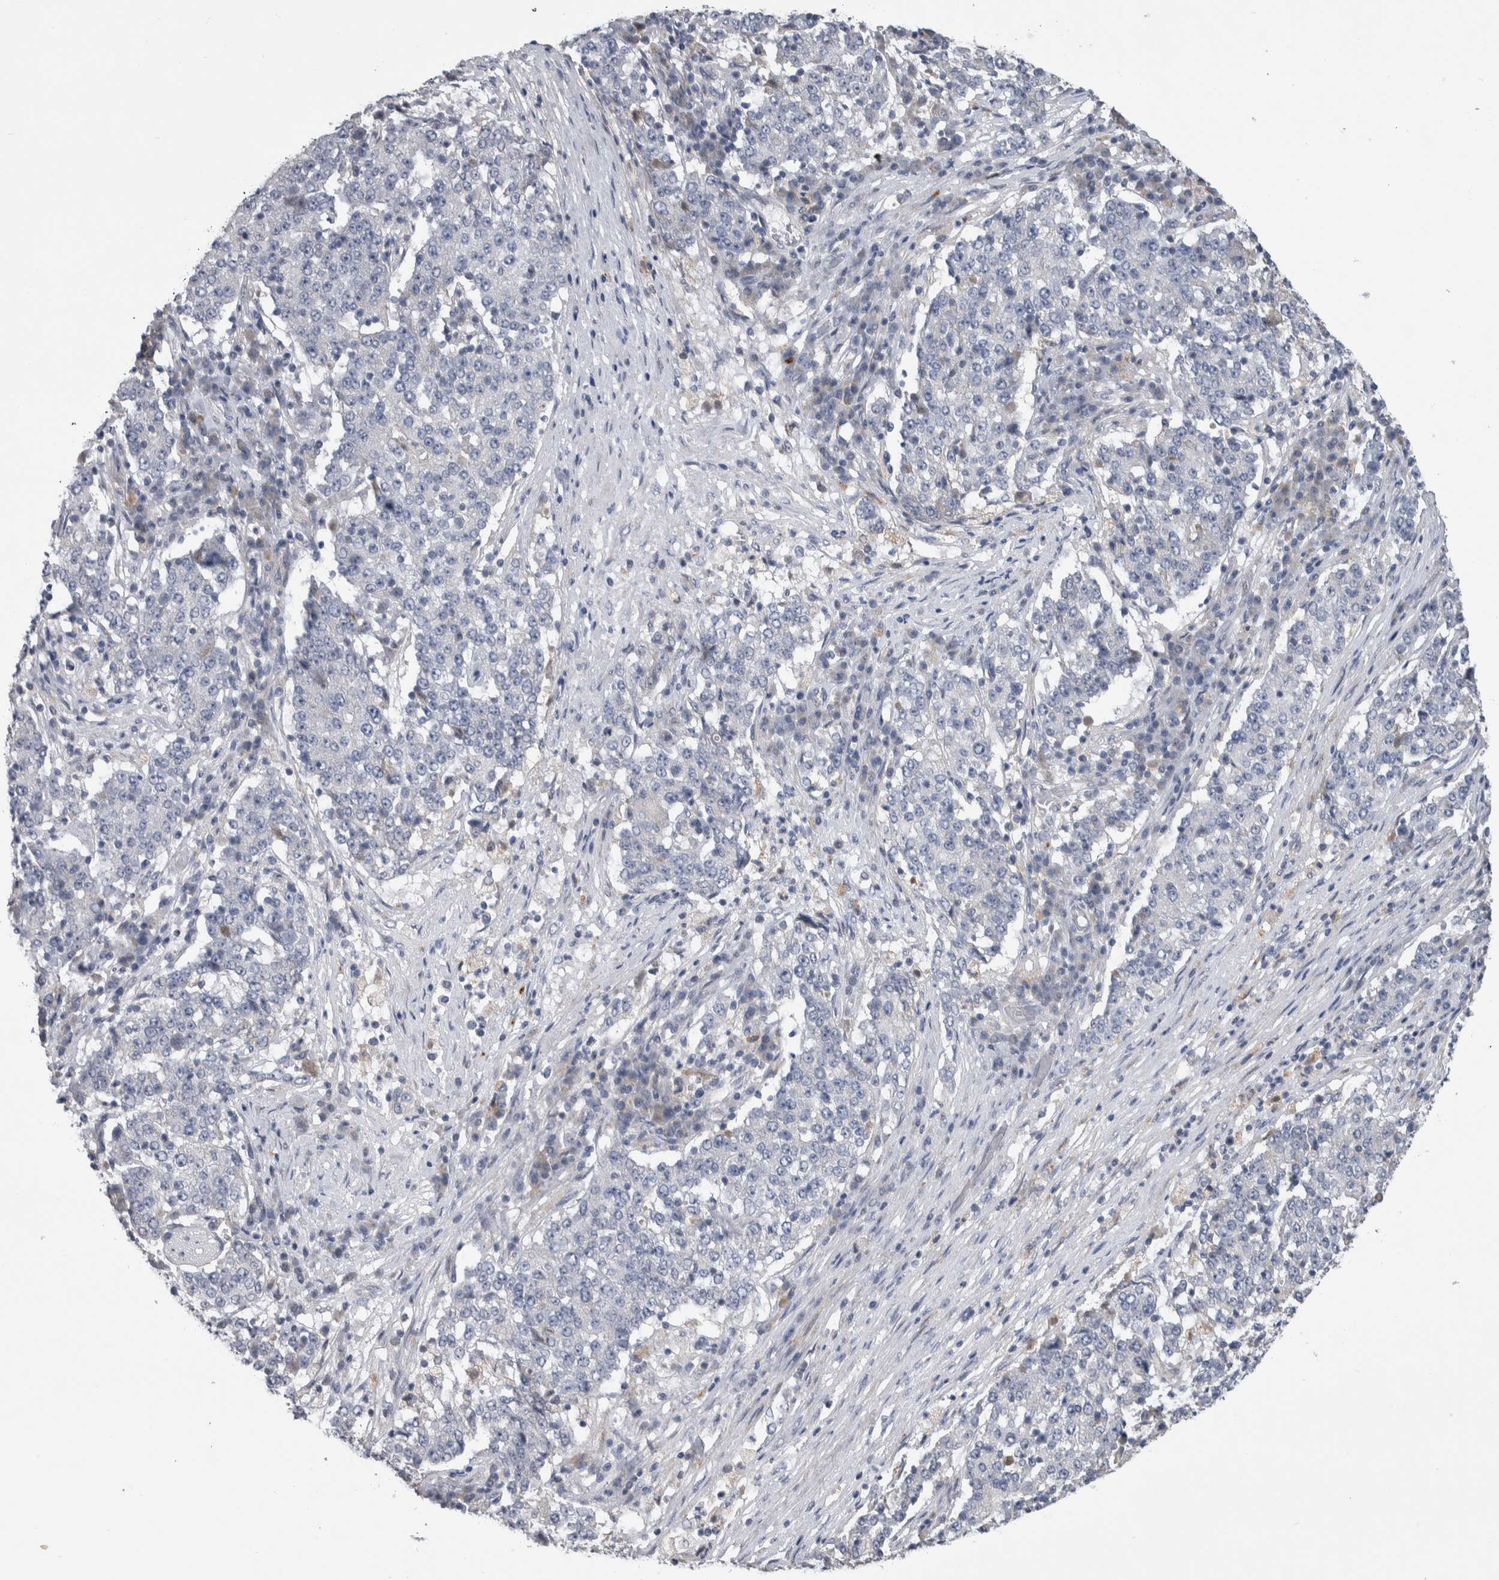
{"staining": {"intensity": "negative", "quantity": "none", "location": "none"}, "tissue": "stomach cancer", "cell_type": "Tumor cells", "image_type": "cancer", "snomed": [{"axis": "morphology", "description": "Adenocarcinoma, NOS"}, {"axis": "topography", "description": "Stomach"}], "caption": "This is an immunohistochemistry micrograph of human adenocarcinoma (stomach). There is no positivity in tumor cells.", "gene": "FAM83G", "patient": {"sex": "male", "age": 59}}